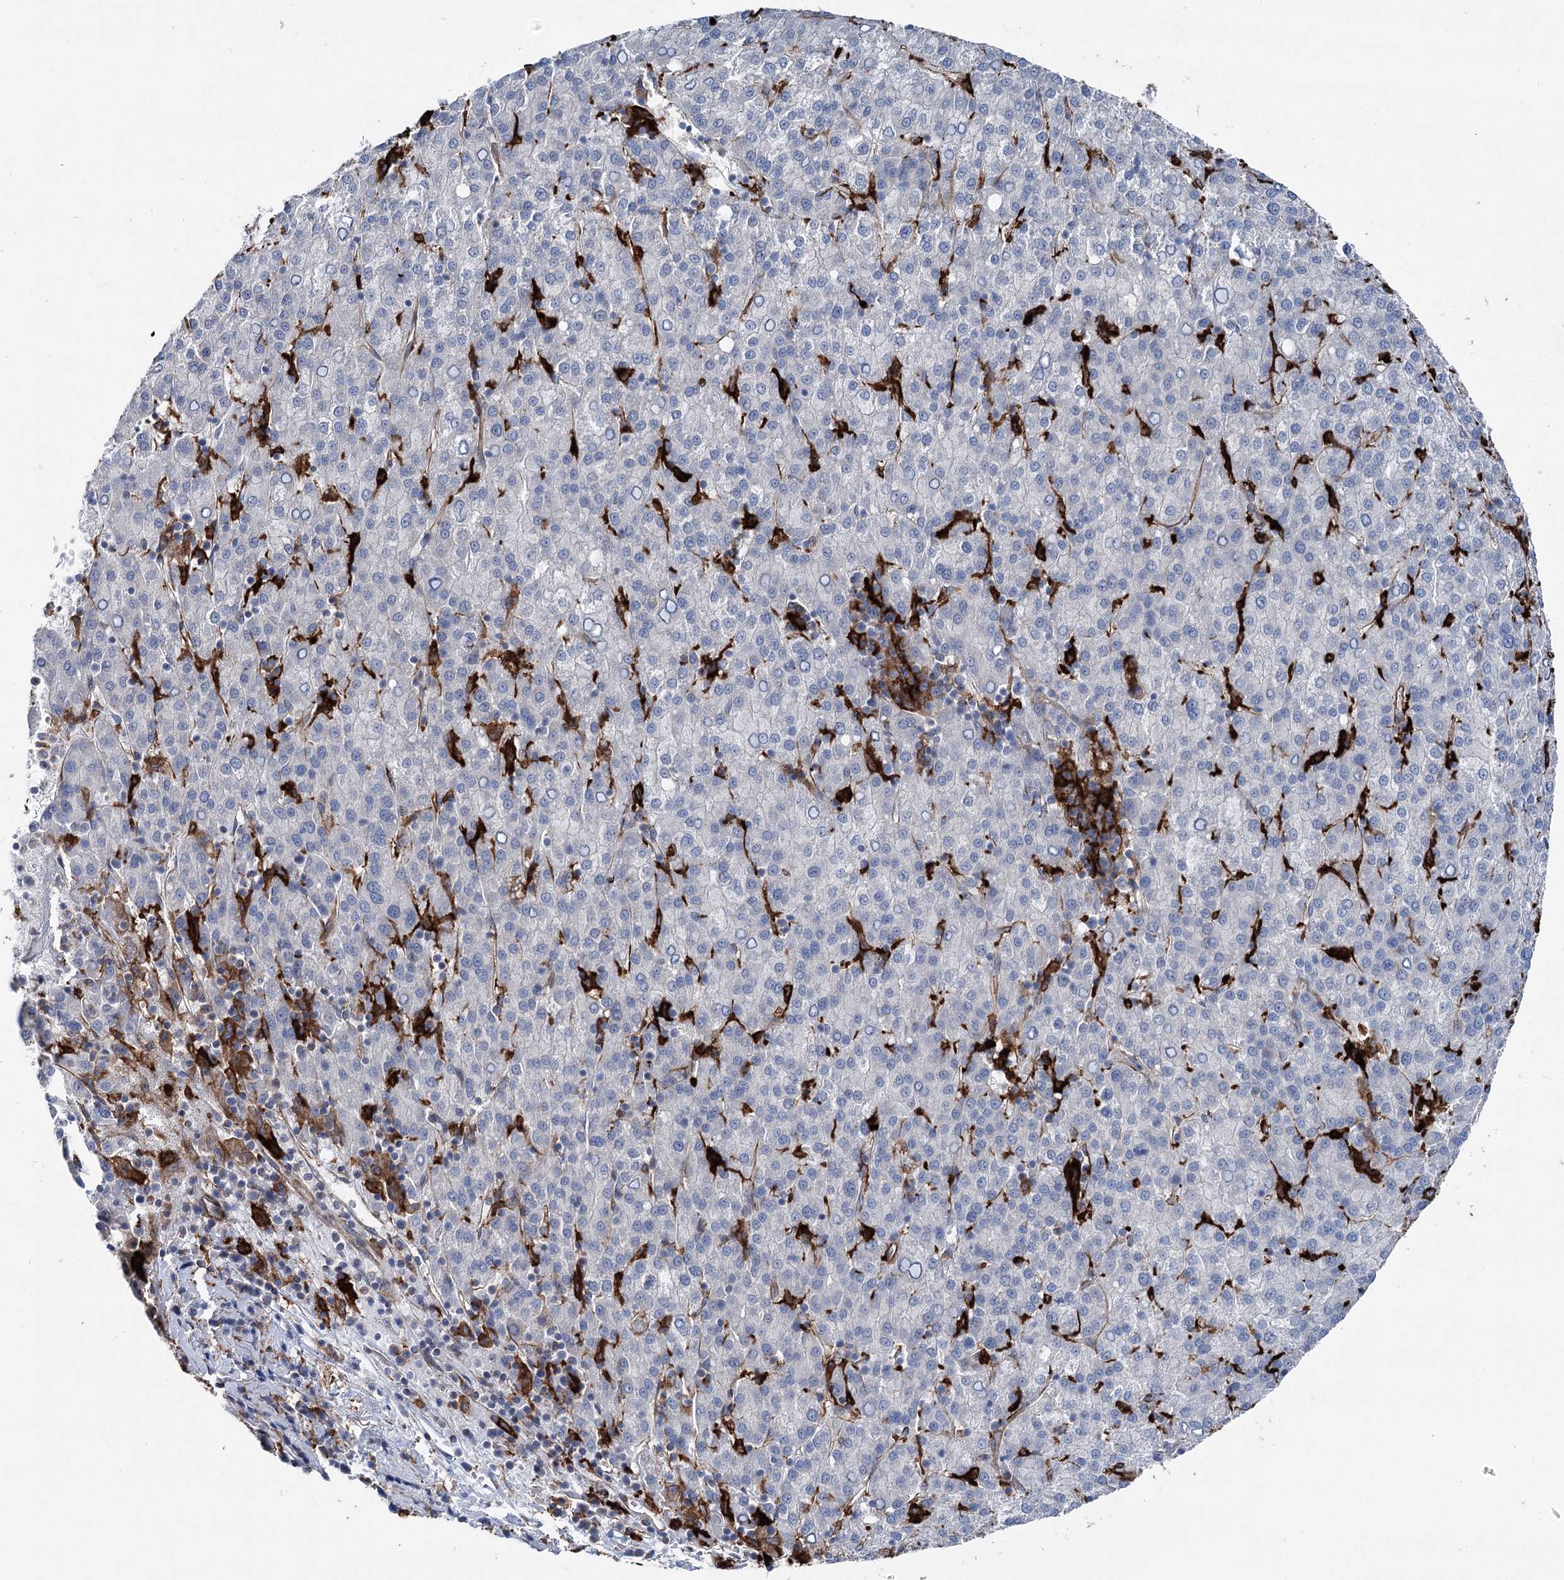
{"staining": {"intensity": "negative", "quantity": "none", "location": "none"}, "tissue": "liver cancer", "cell_type": "Tumor cells", "image_type": "cancer", "snomed": [{"axis": "morphology", "description": "Carcinoma, Hepatocellular, NOS"}, {"axis": "topography", "description": "Liver"}], "caption": "This is an immunohistochemistry micrograph of liver cancer. There is no staining in tumor cells.", "gene": "CLEC4M", "patient": {"sex": "female", "age": 58}}